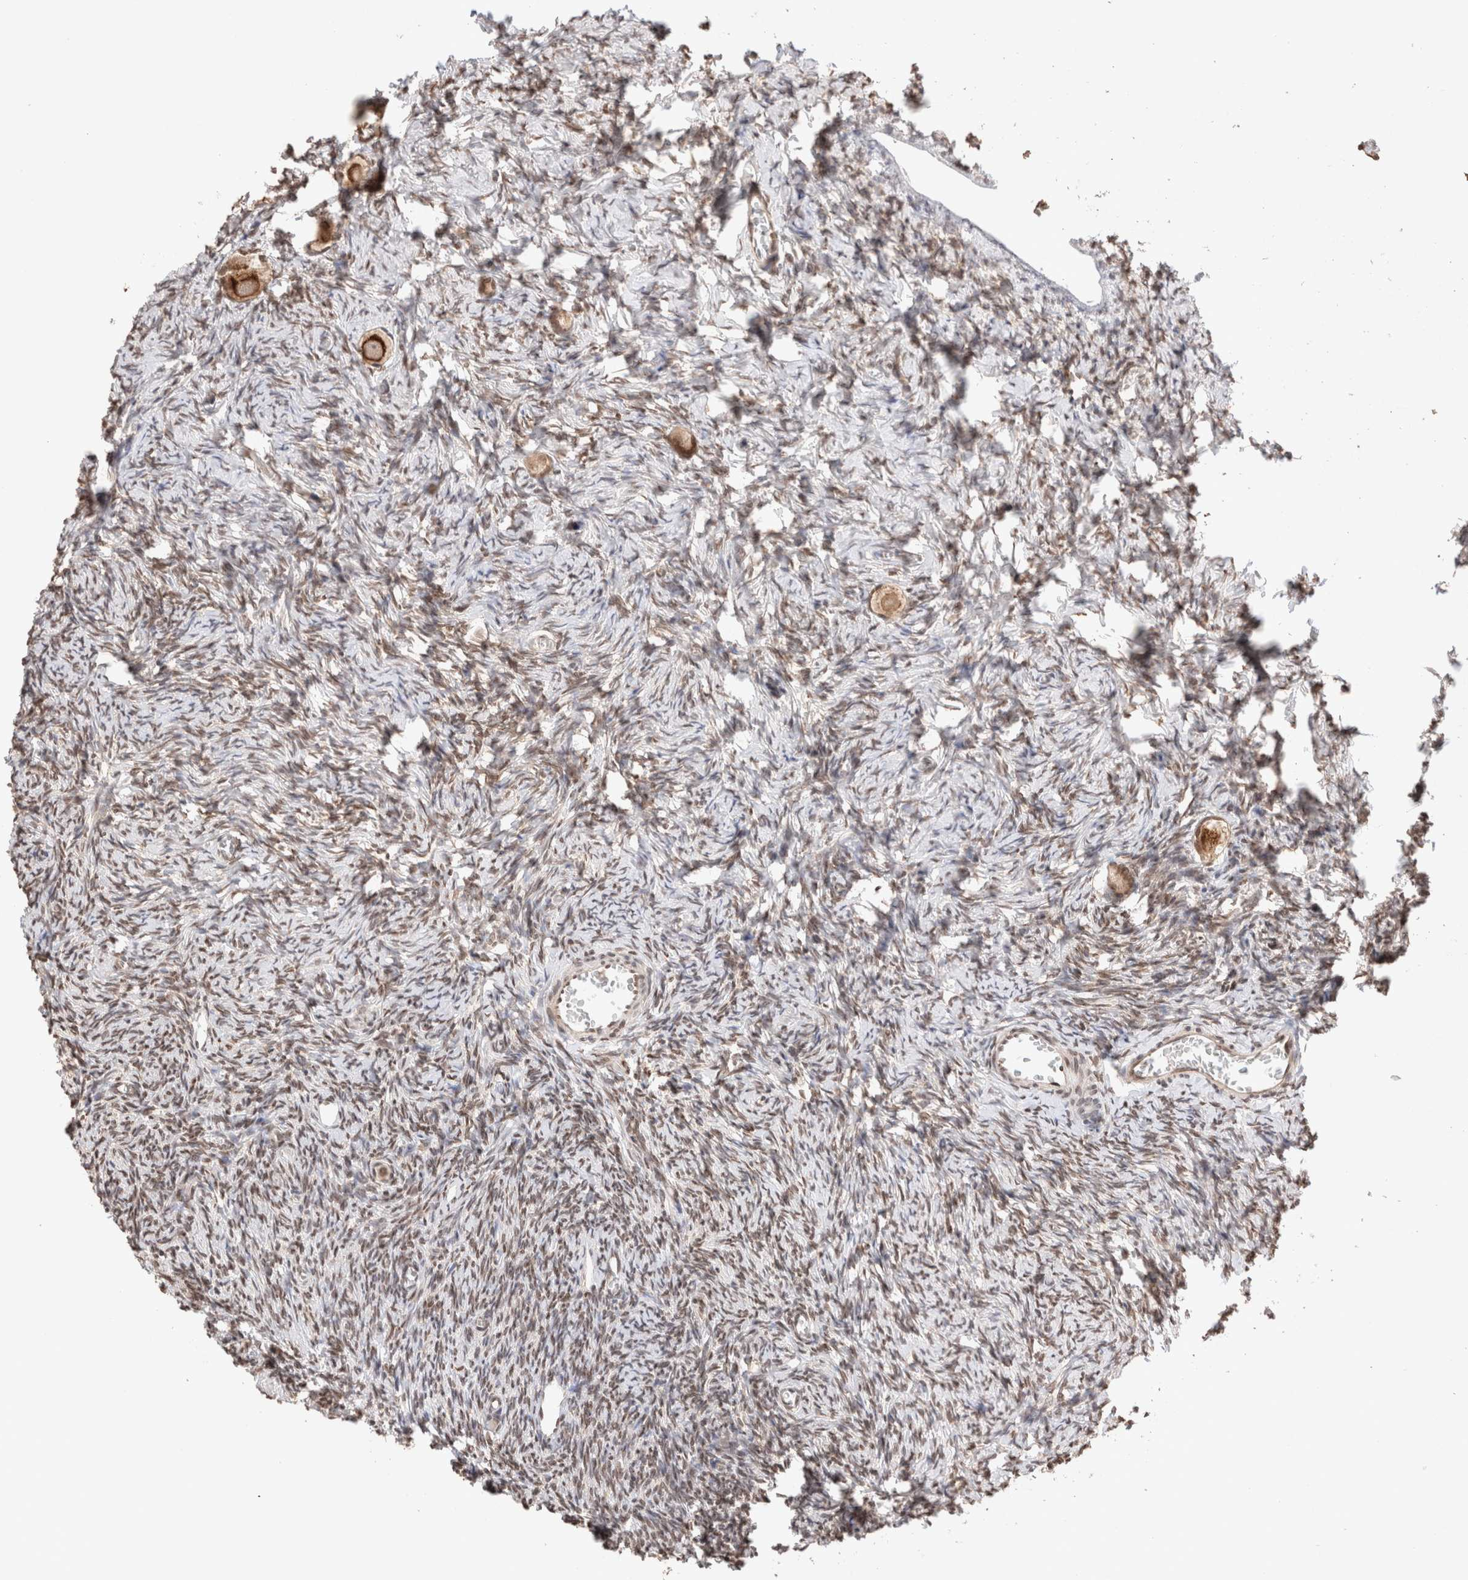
{"staining": {"intensity": "strong", "quantity": ">75%", "location": "cytoplasmic/membranous"}, "tissue": "ovary", "cell_type": "Follicle cells", "image_type": "normal", "snomed": [{"axis": "morphology", "description": "Normal tissue, NOS"}, {"axis": "topography", "description": "Ovary"}], "caption": "Immunohistochemical staining of benign ovary demonstrates high levels of strong cytoplasmic/membranous positivity in about >75% of follicle cells. (IHC, brightfield microscopy, high magnification).", "gene": "TPR", "patient": {"sex": "female", "age": 27}}